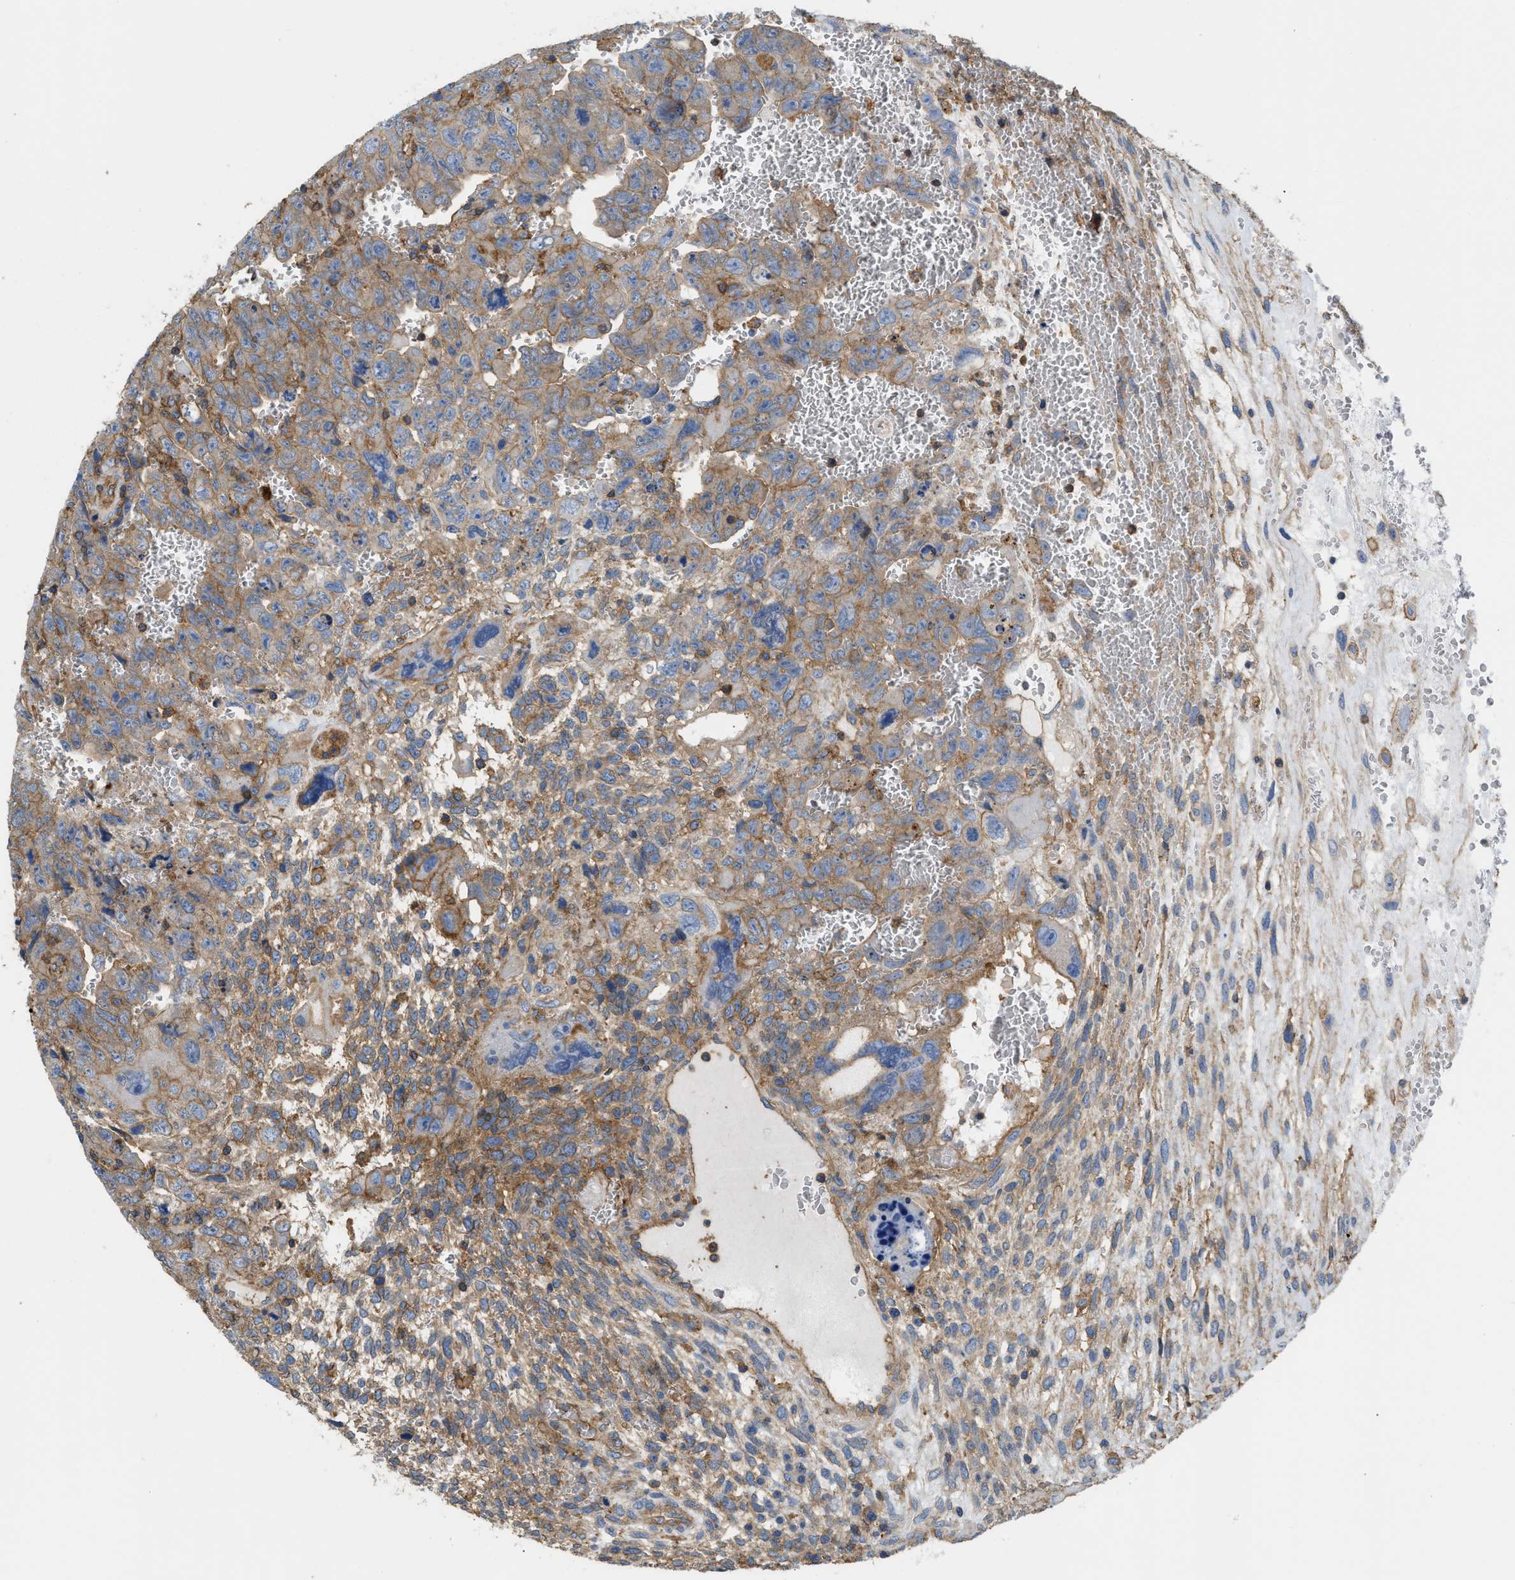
{"staining": {"intensity": "moderate", "quantity": ">75%", "location": "cytoplasmic/membranous"}, "tissue": "testis cancer", "cell_type": "Tumor cells", "image_type": "cancer", "snomed": [{"axis": "morphology", "description": "Carcinoma, Embryonal, NOS"}, {"axis": "topography", "description": "Testis"}], "caption": "Brown immunohistochemical staining in testis cancer (embryonal carcinoma) shows moderate cytoplasmic/membranous staining in approximately >75% of tumor cells. (IHC, brightfield microscopy, high magnification).", "gene": "GNB4", "patient": {"sex": "male", "age": 28}}